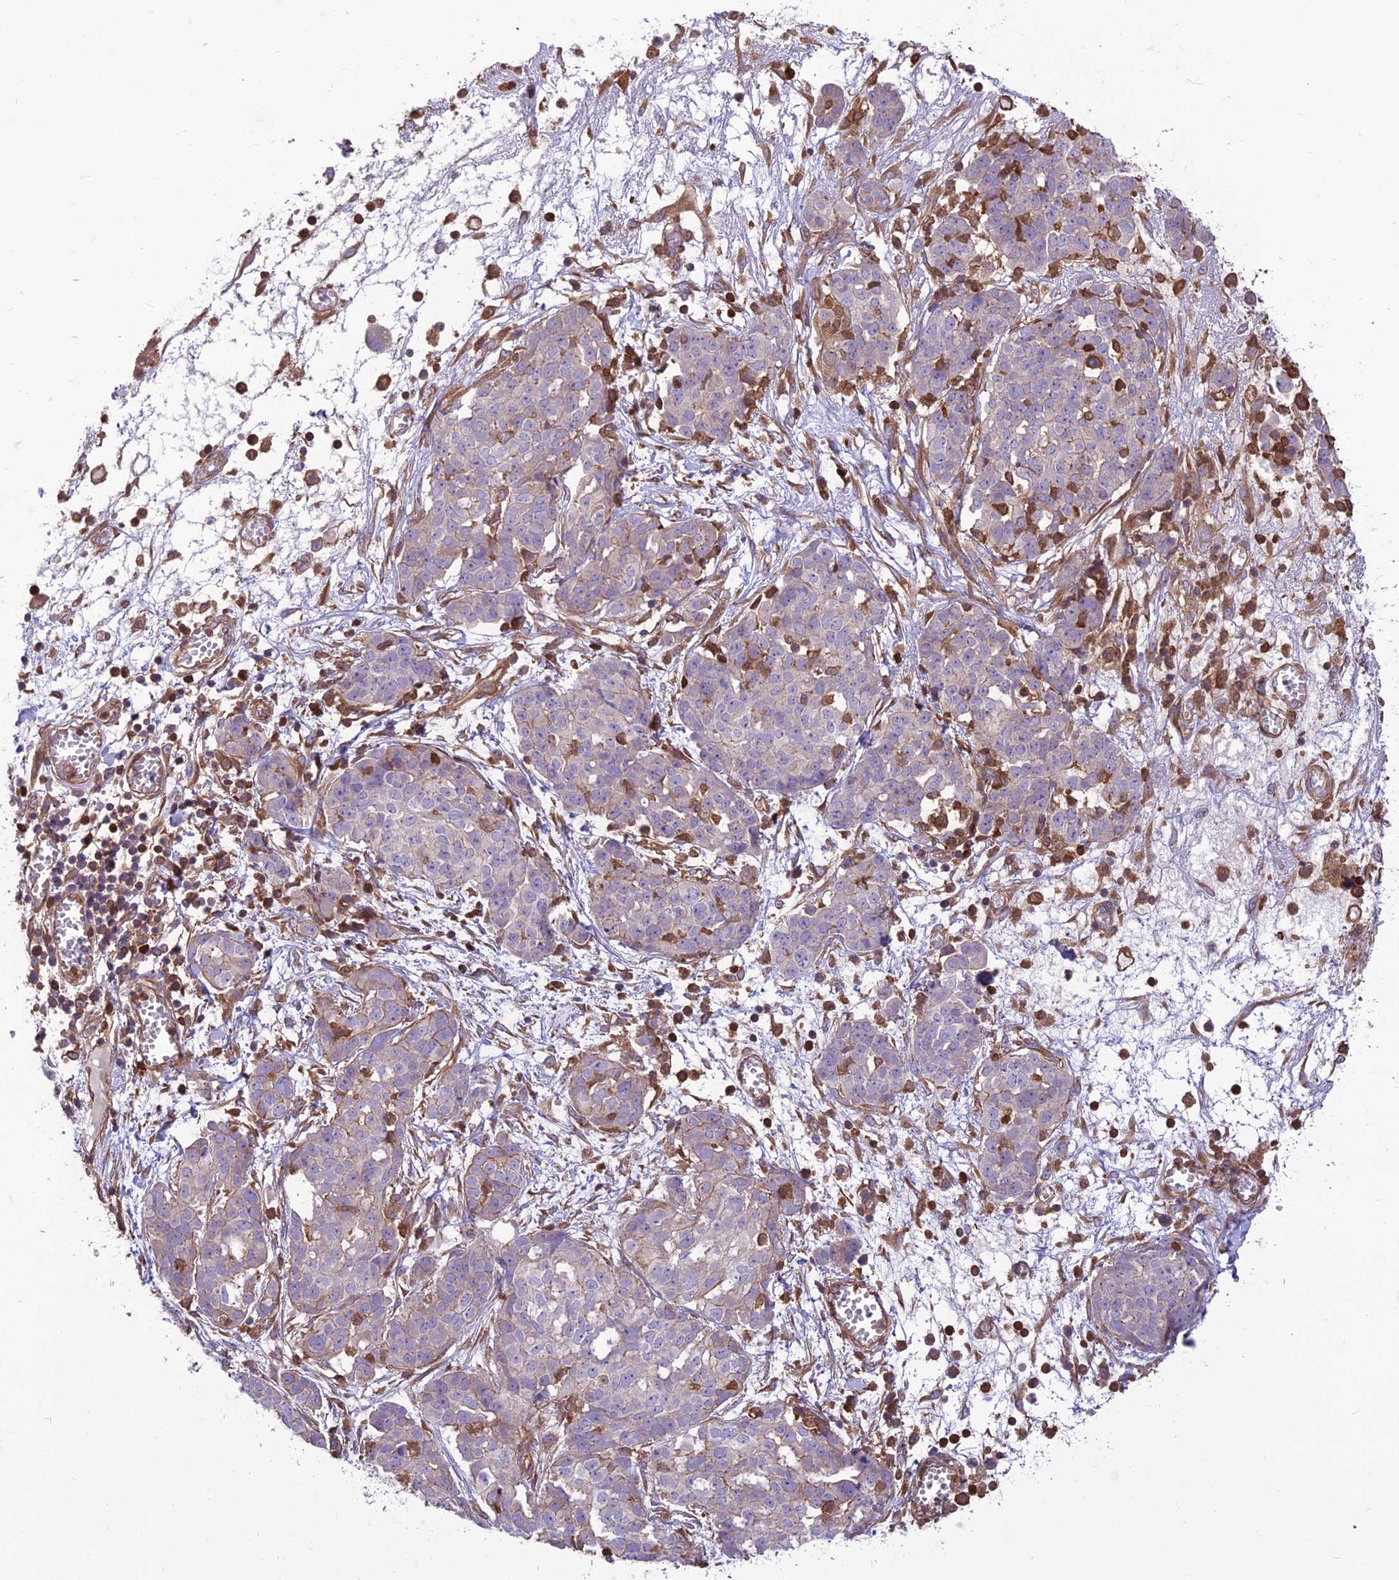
{"staining": {"intensity": "negative", "quantity": "none", "location": "none"}, "tissue": "ovarian cancer", "cell_type": "Tumor cells", "image_type": "cancer", "snomed": [{"axis": "morphology", "description": "Cystadenocarcinoma, serous, NOS"}, {"axis": "topography", "description": "Soft tissue"}, {"axis": "topography", "description": "Ovary"}], "caption": "A high-resolution histopathology image shows IHC staining of ovarian cancer, which reveals no significant staining in tumor cells.", "gene": "HPSE2", "patient": {"sex": "female", "age": 57}}